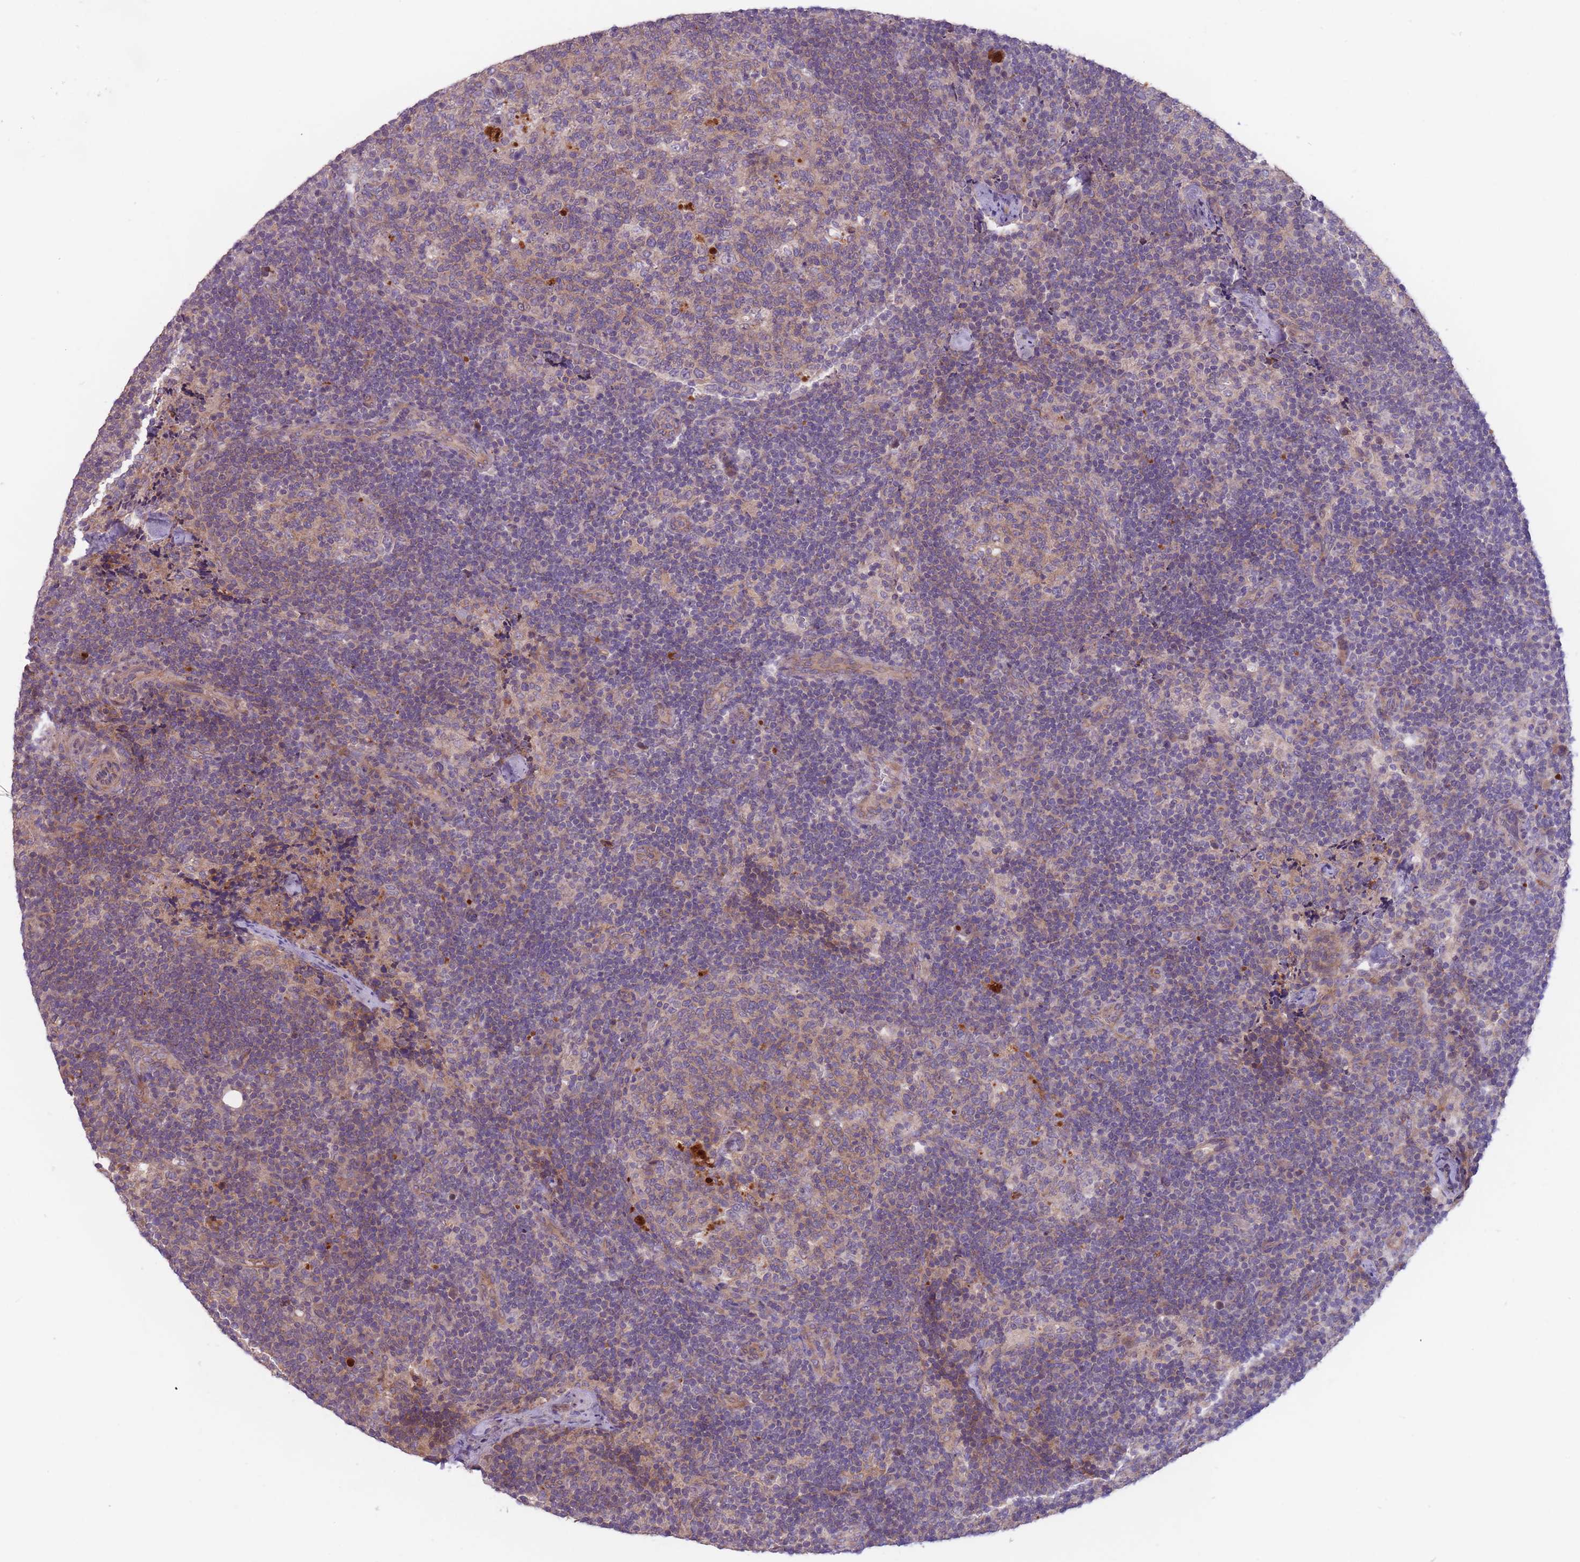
{"staining": {"intensity": "weak", "quantity": "<25%", "location": "cytoplasmic/membranous"}, "tissue": "lymph node", "cell_type": "Germinal center cells", "image_type": "normal", "snomed": [{"axis": "morphology", "description": "Normal tissue, NOS"}, {"axis": "topography", "description": "Lymph node"}], "caption": "Immunohistochemical staining of unremarkable lymph node displays no significant expression in germinal center cells. (Brightfield microscopy of DAB immunohistochemistry at high magnification).", "gene": "ITPKC", "patient": {"sex": "female", "age": 31}}